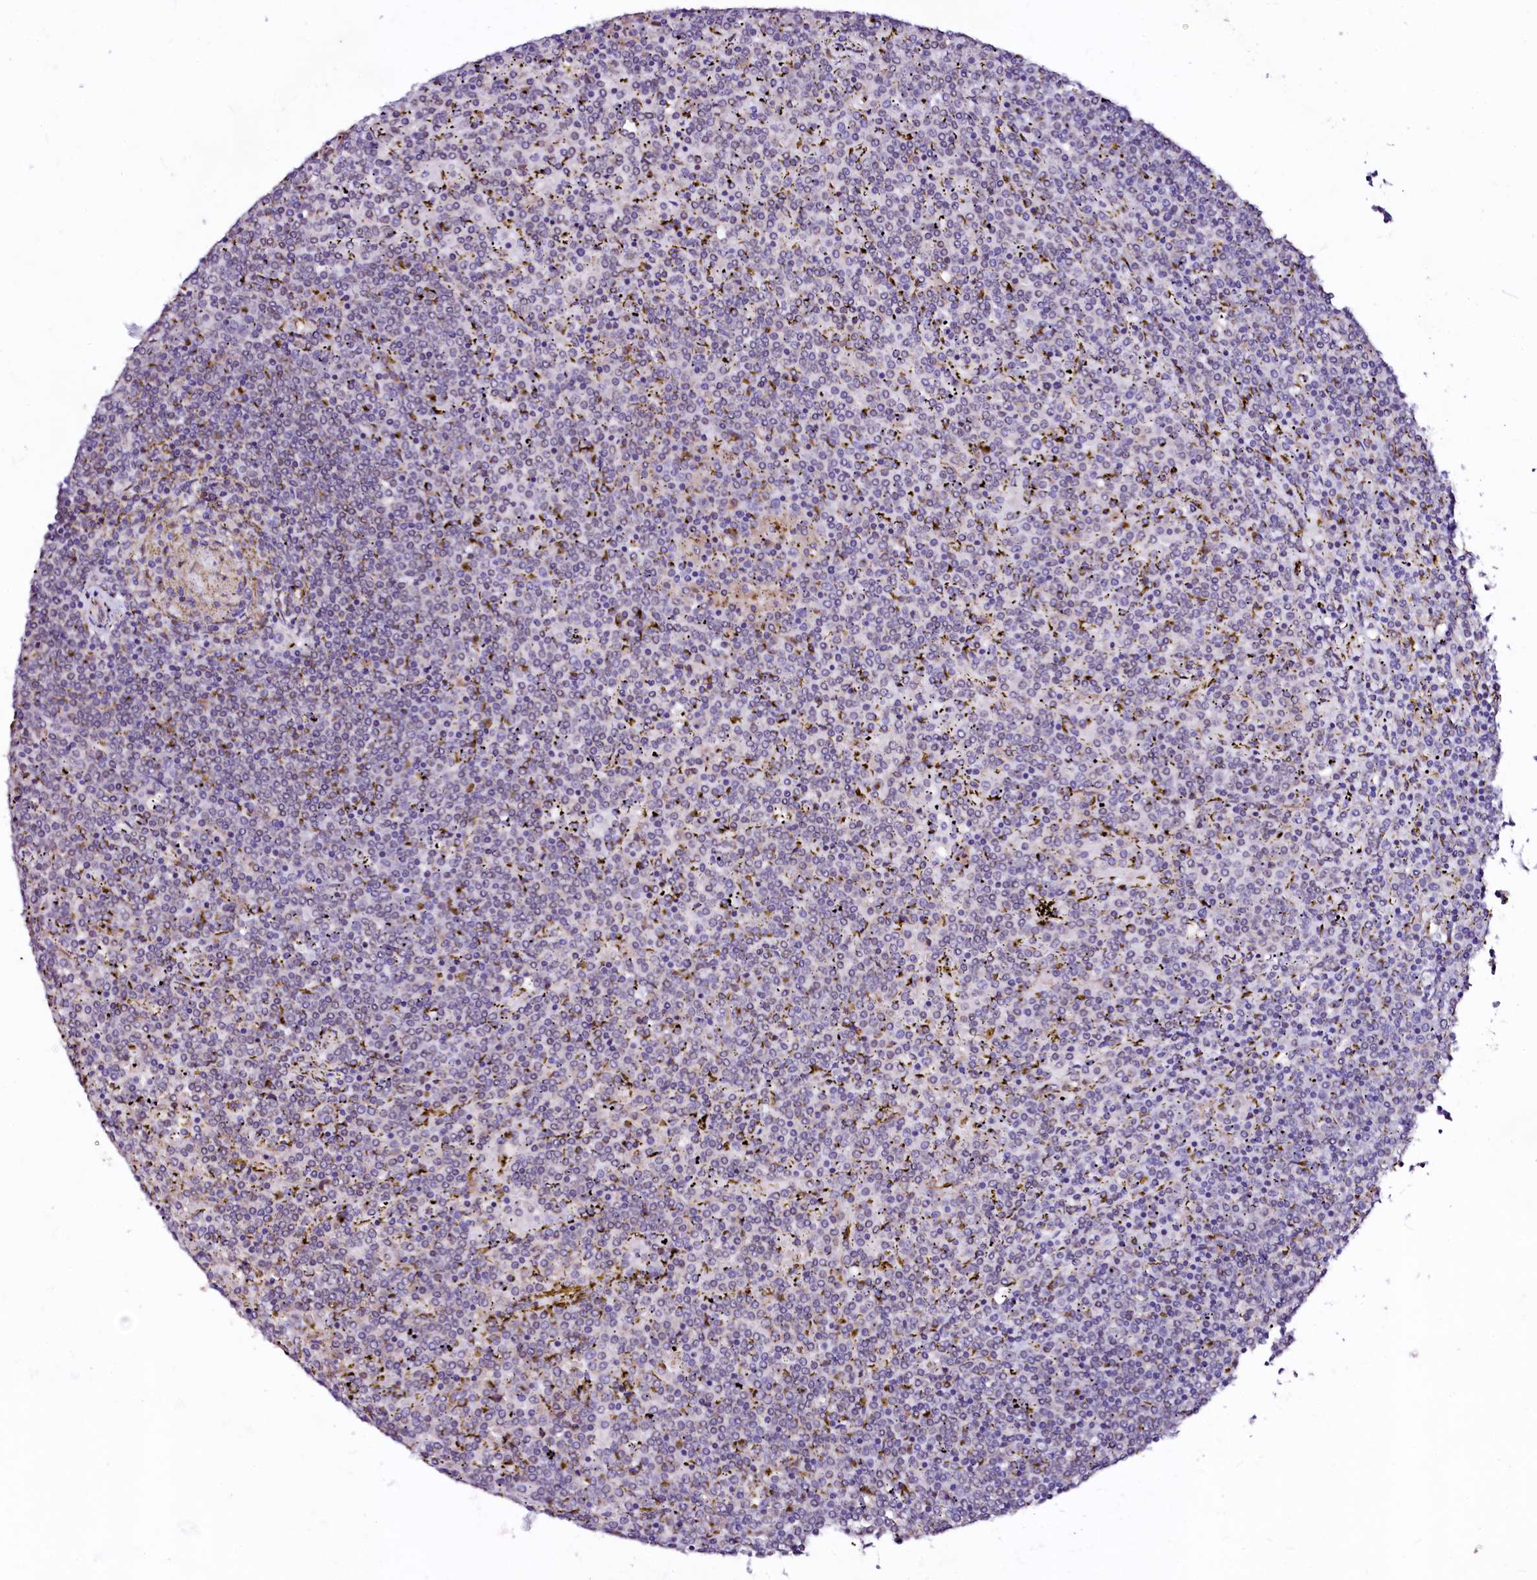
{"staining": {"intensity": "negative", "quantity": "none", "location": "none"}, "tissue": "lymphoma", "cell_type": "Tumor cells", "image_type": "cancer", "snomed": [{"axis": "morphology", "description": "Malignant lymphoma, non-Hodgkin's type, Low grade"}, {"axis": "topography", "description": "Spleen"}], "caption": "This is a image of IHC staining of lymphoma, which shows no expression in tumor cells. Nuclei are stained in blue.", "gene": "GPR176", "patient": {"sex": "female", "age": 19}}